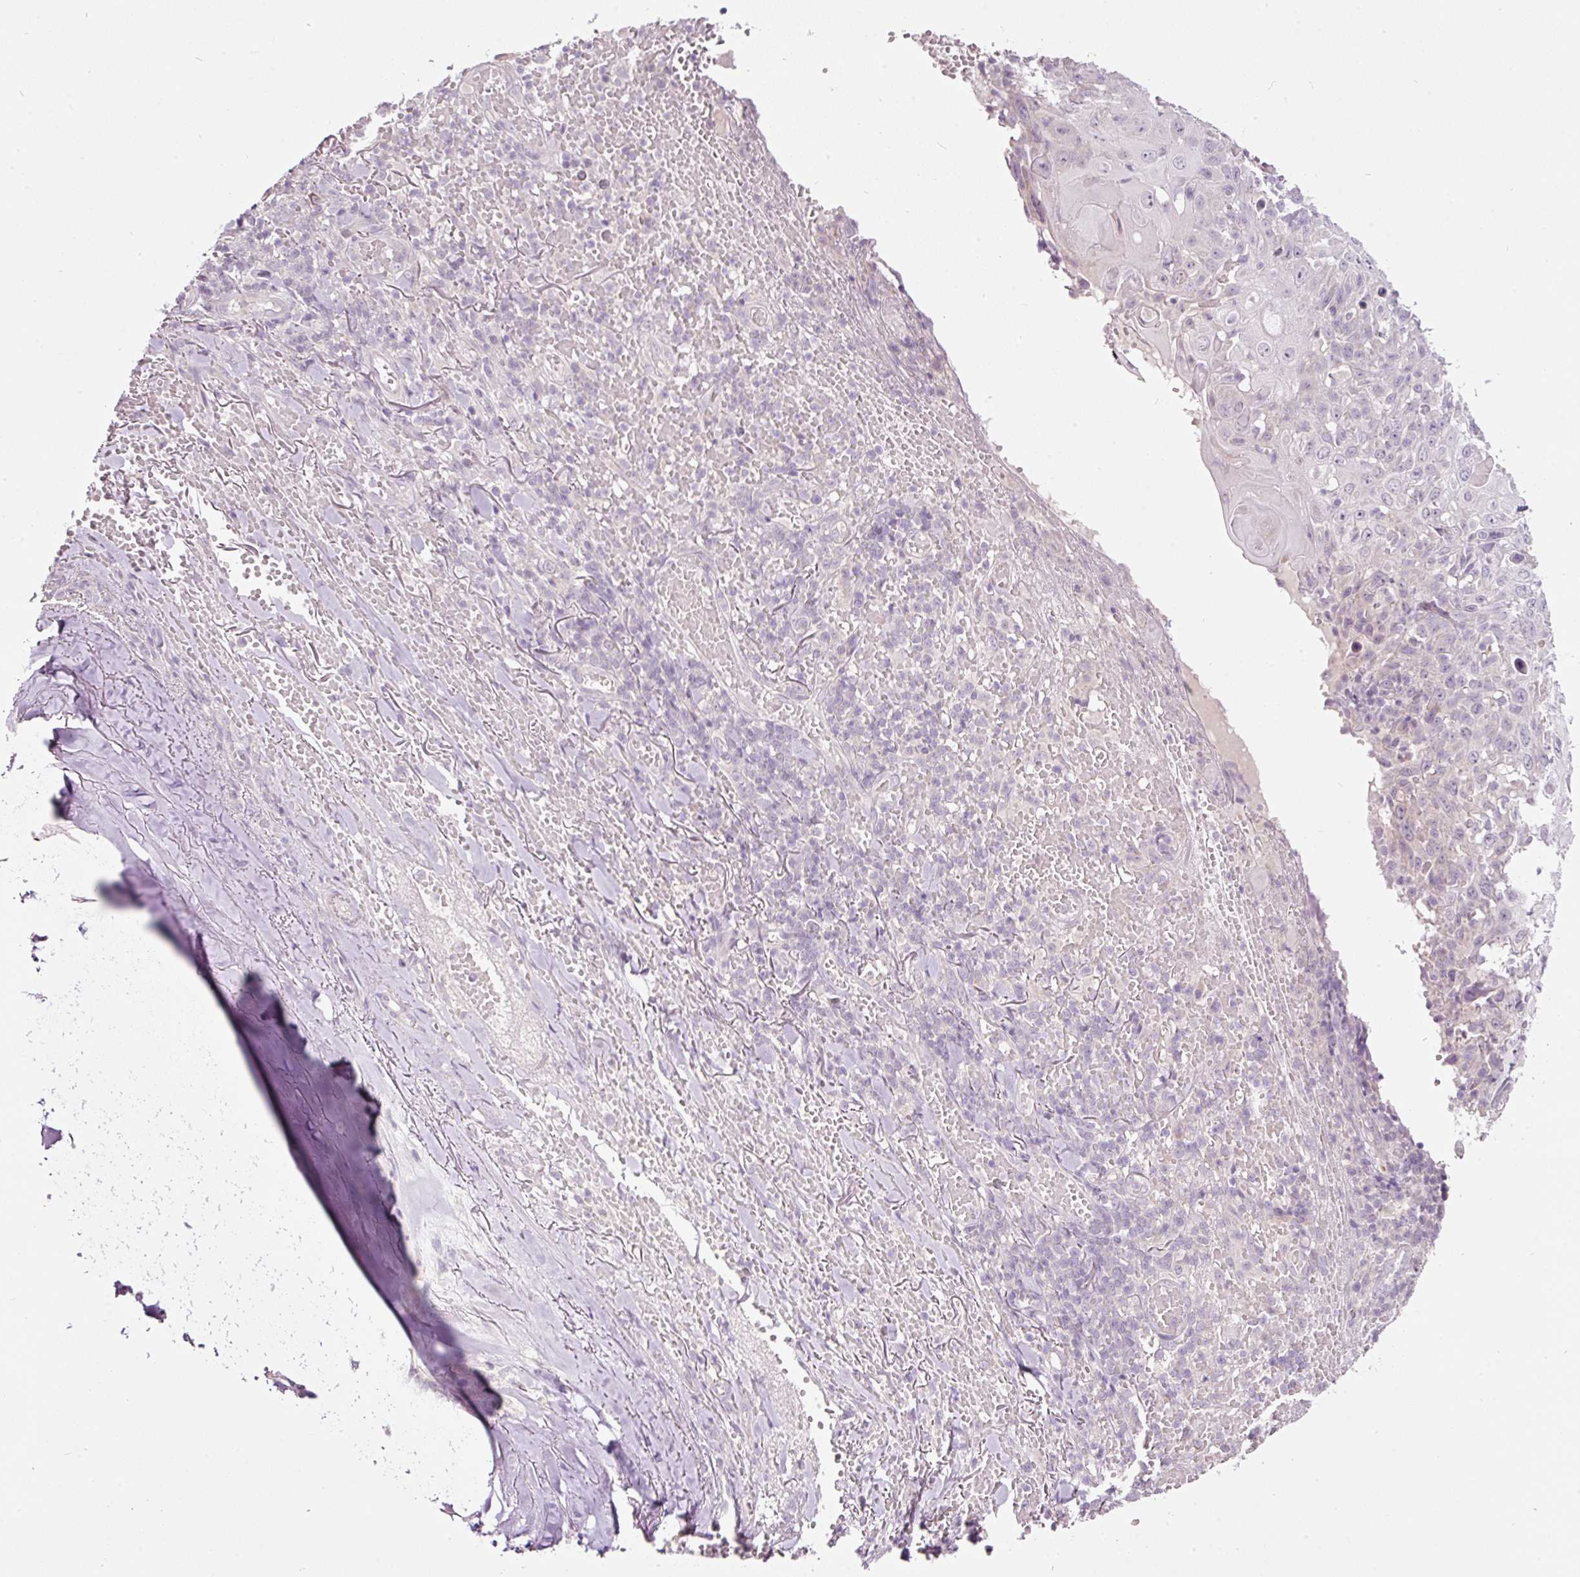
{"staining": {"intensity": "negative", "quantity": "none", "location": "none"}, "tissue": "skin cancer", "cell_type": "Tumor cells", "image_type": "cancer", "snomed": [{"axis": "morphology", "description": "Normal tissue, NOS"}, {"axis": "morphology", "description": "Squamous cell carcinoma, NOS"}, {"axis": "topography", "description": "Skin"}, {"axis": "topography", "description": "Cartilage tissue"}], "caption": "High magnification brightfield microscopy of skin cancer (squamous cell carcinoma) stained with DAB (brown) and counterstained with hematoxylin (blue): tumor cells show no significant expression. Brightfield microscopy of IHC stained with DAB (brown) and hematoxylin (blue), captured at high magnification.", "gene": "RSPO2", "patient": {"sex": "female", "age": 79}}